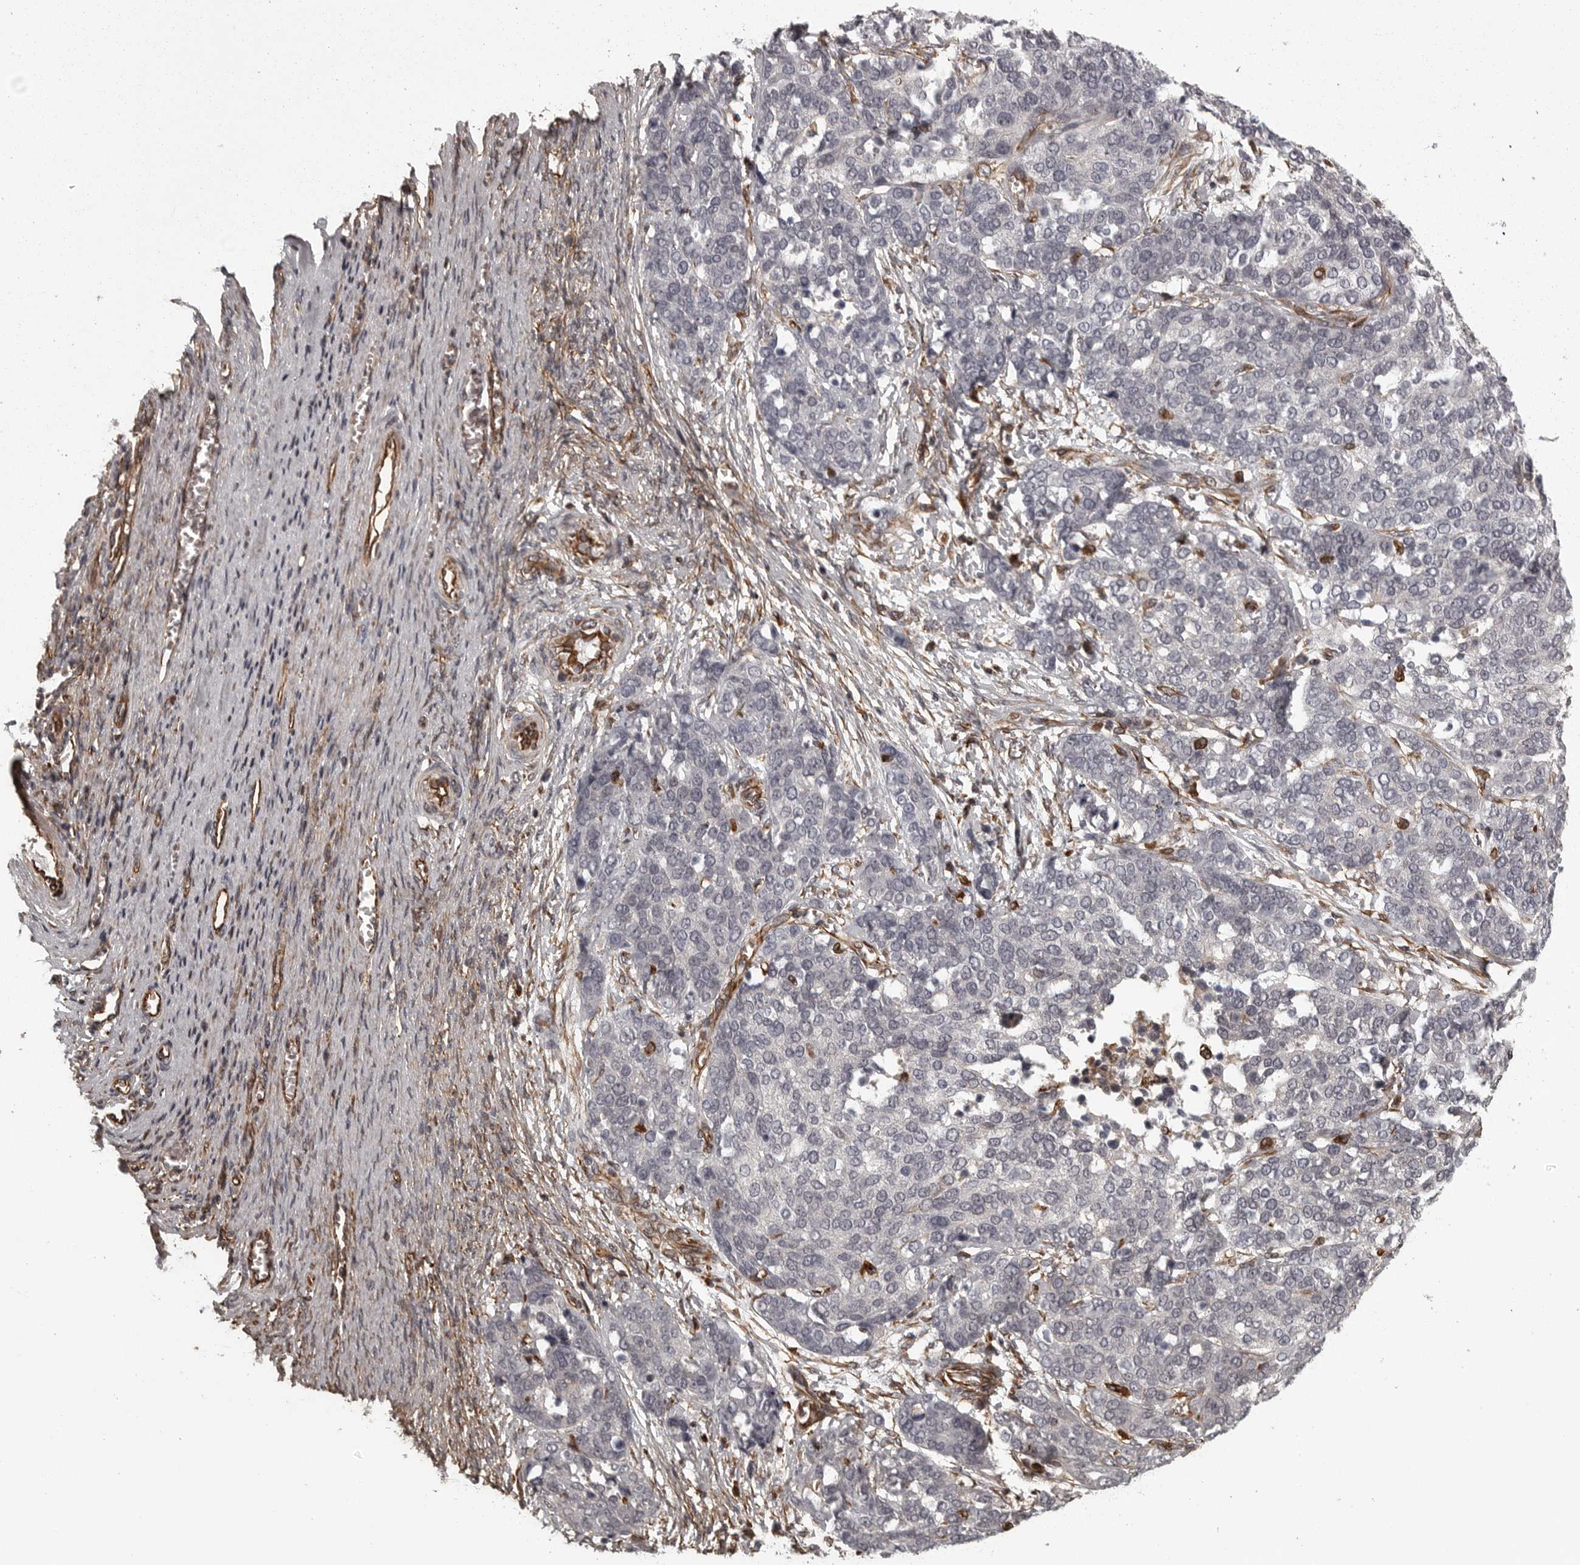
{"staining": {"intensity": "negative", "quantity": "none", "location": "none"}, "tissue": "ovarian cancer", "cell_type": "Tumor cells", "image_type": "cancer", "snomed": [{"axis": "morphology", "description": "Cystadenocarcinoma, serous, NOS"}, {"axis": "topography", "description": "Ovary"}], "caption": "Serous cystadenocarcinoma (ovarian) stained for a protein using immunohistochemistry exhibits no expression tumor cells.", "gene": "FAAP100", "patient": {"sex": "female", "age": 44}}